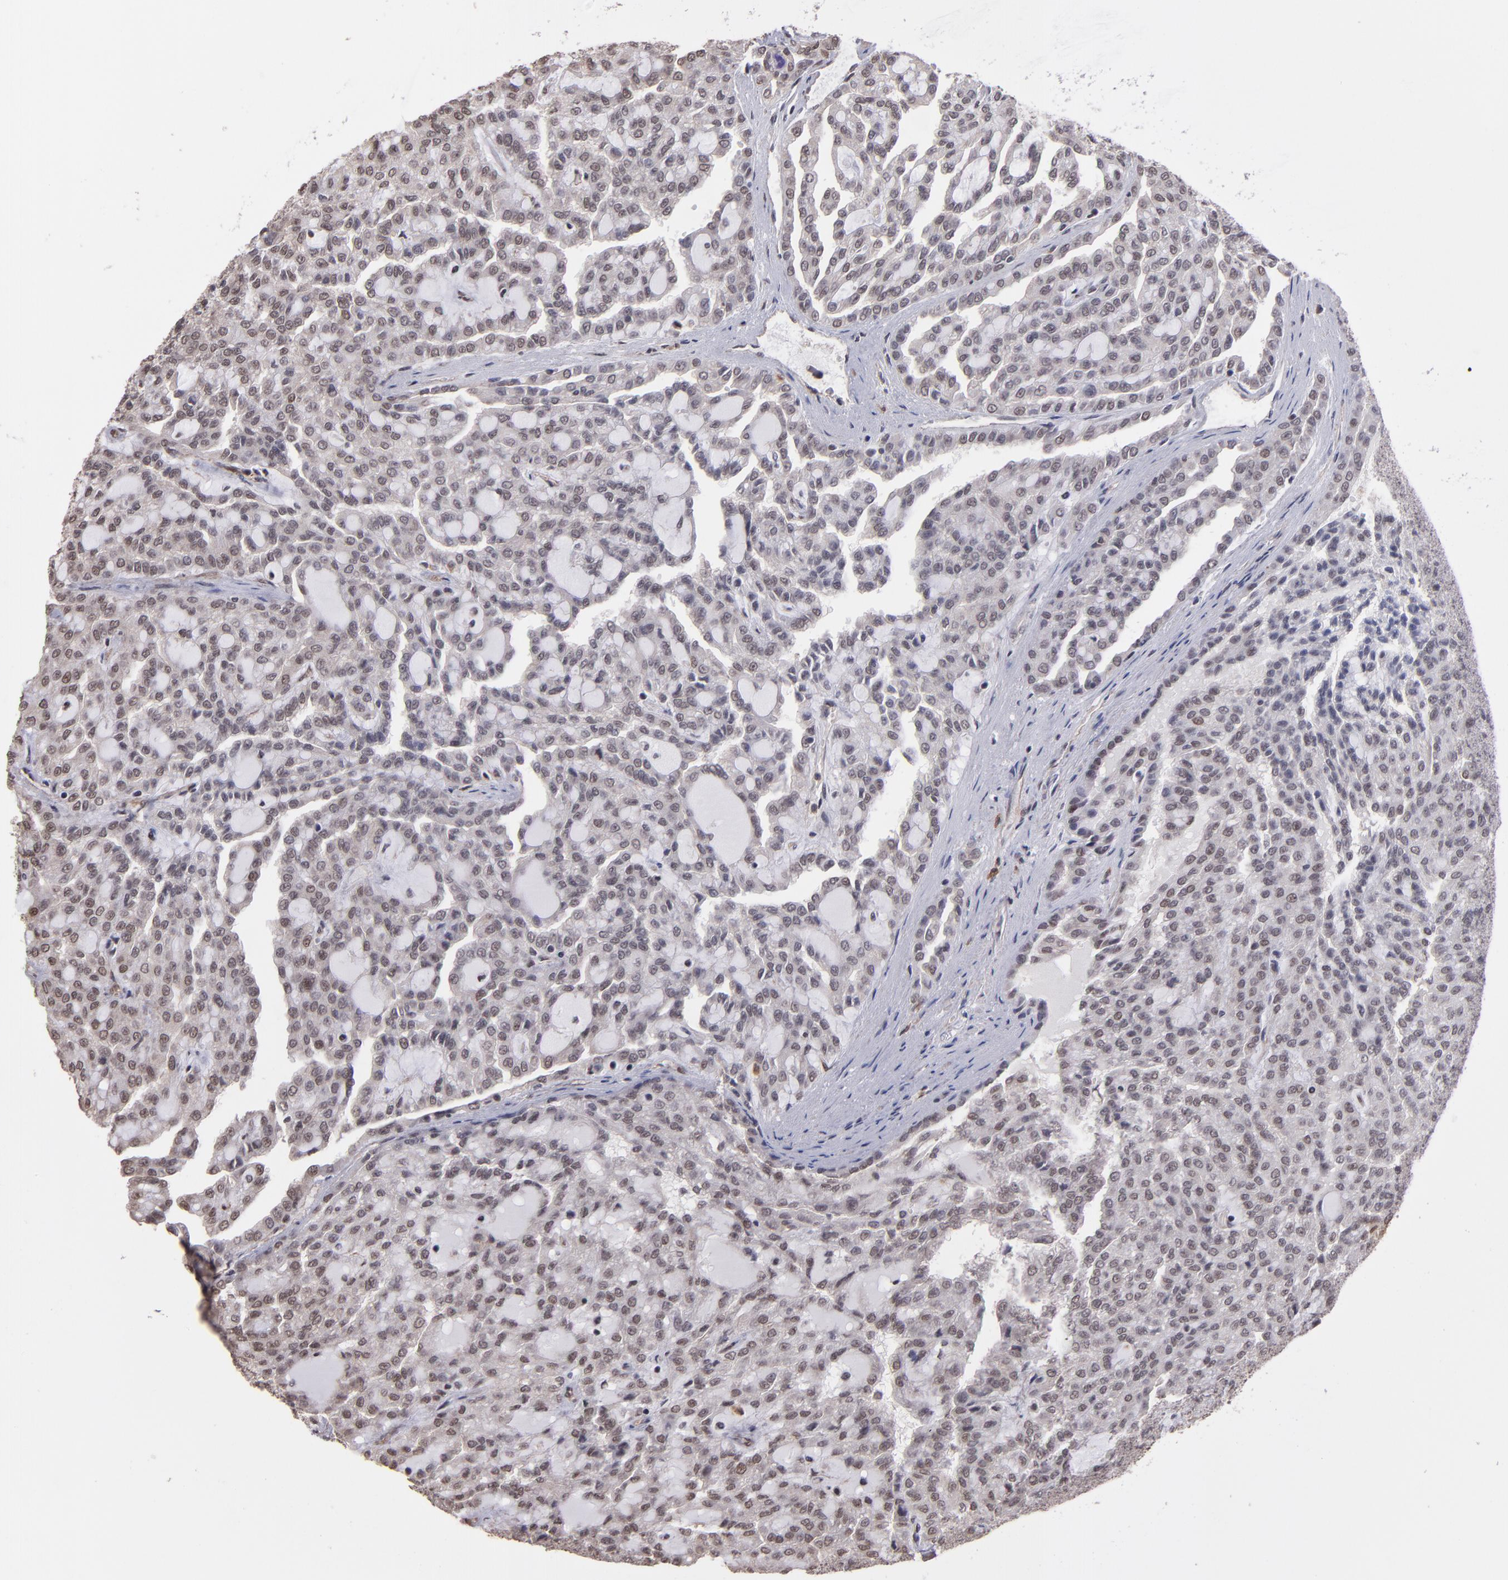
{"staining": {"intensity": "weak", "quantity": "<25%", "location": "nuclear"}, "tissue": "renal cancer", "cell_type": "Tumor cells", "image_type": "cancer", "snomed": [{"axis": "morphology", "description": "Adenocarcinoma, NOS"}, {"axis": "topography", "description": "Kidney"}], "caption": "Immunohistochemistry micrograph of neoplastic tissue: human renal cancer stained with DAB (3,3'-diaminobenzidine) displays no significant protein expression in tumor cells.", "gene": "TERF2", "patient": {"sex": "male", "age": 63}}